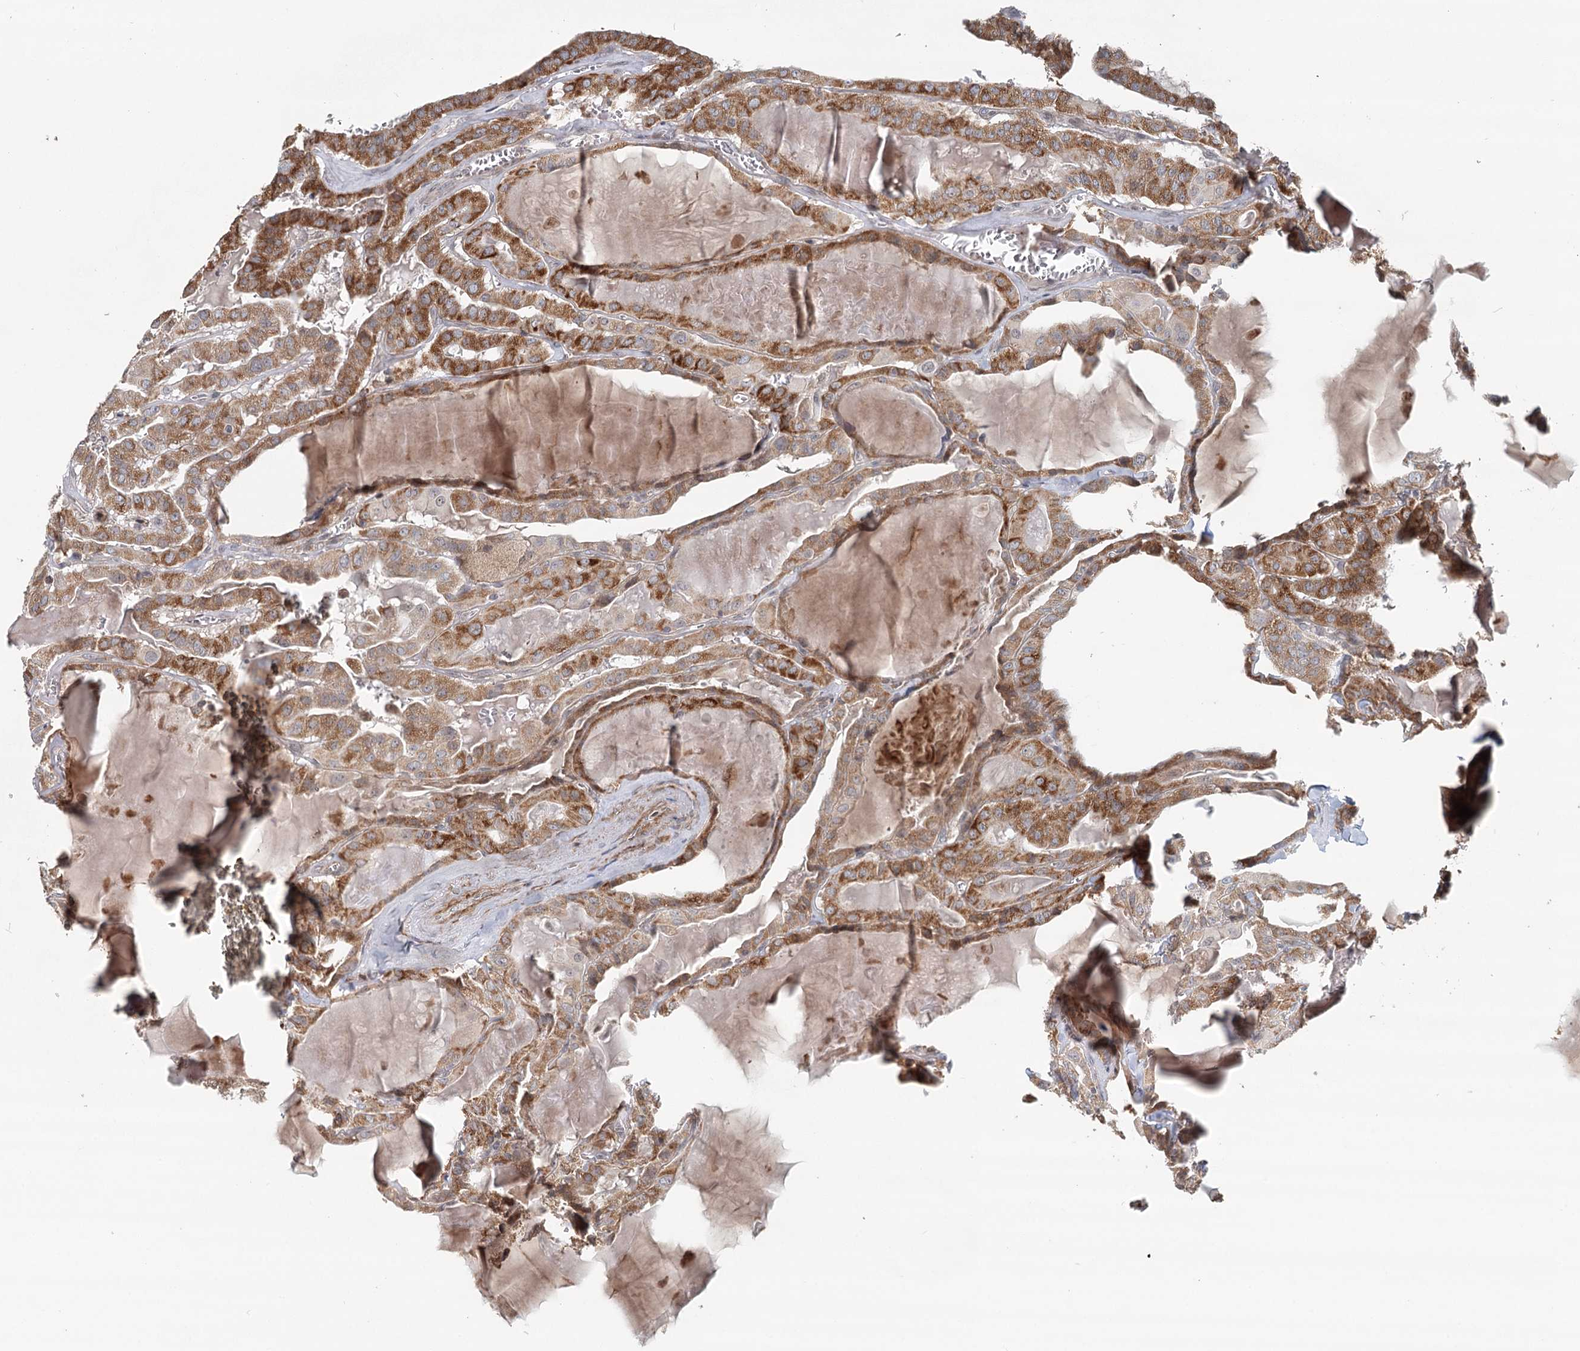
{"staining": {"intensity": "moderate", "quantity": ">75%", "location": "cytoplasmic/membranous"}, "tissue": "thyroid cancer", "cell_type": "Tumor cells", "image_type": "cancer", "snomed": [{"axis": "morphology", "description": "Papillary adenocarcinoma, NOS"}, {"axis": "topography", "description": "Thyroid gland"}], "caption": "IHC micrograph of human thyroid cancer stained for a protein (brown), which demonstrates medium levels of moderate cytoplasmic/membranous staining in approximately >75% of tumor cells.", "gene": "RNF111", "patient": {"sex": "male", "age": 52}}